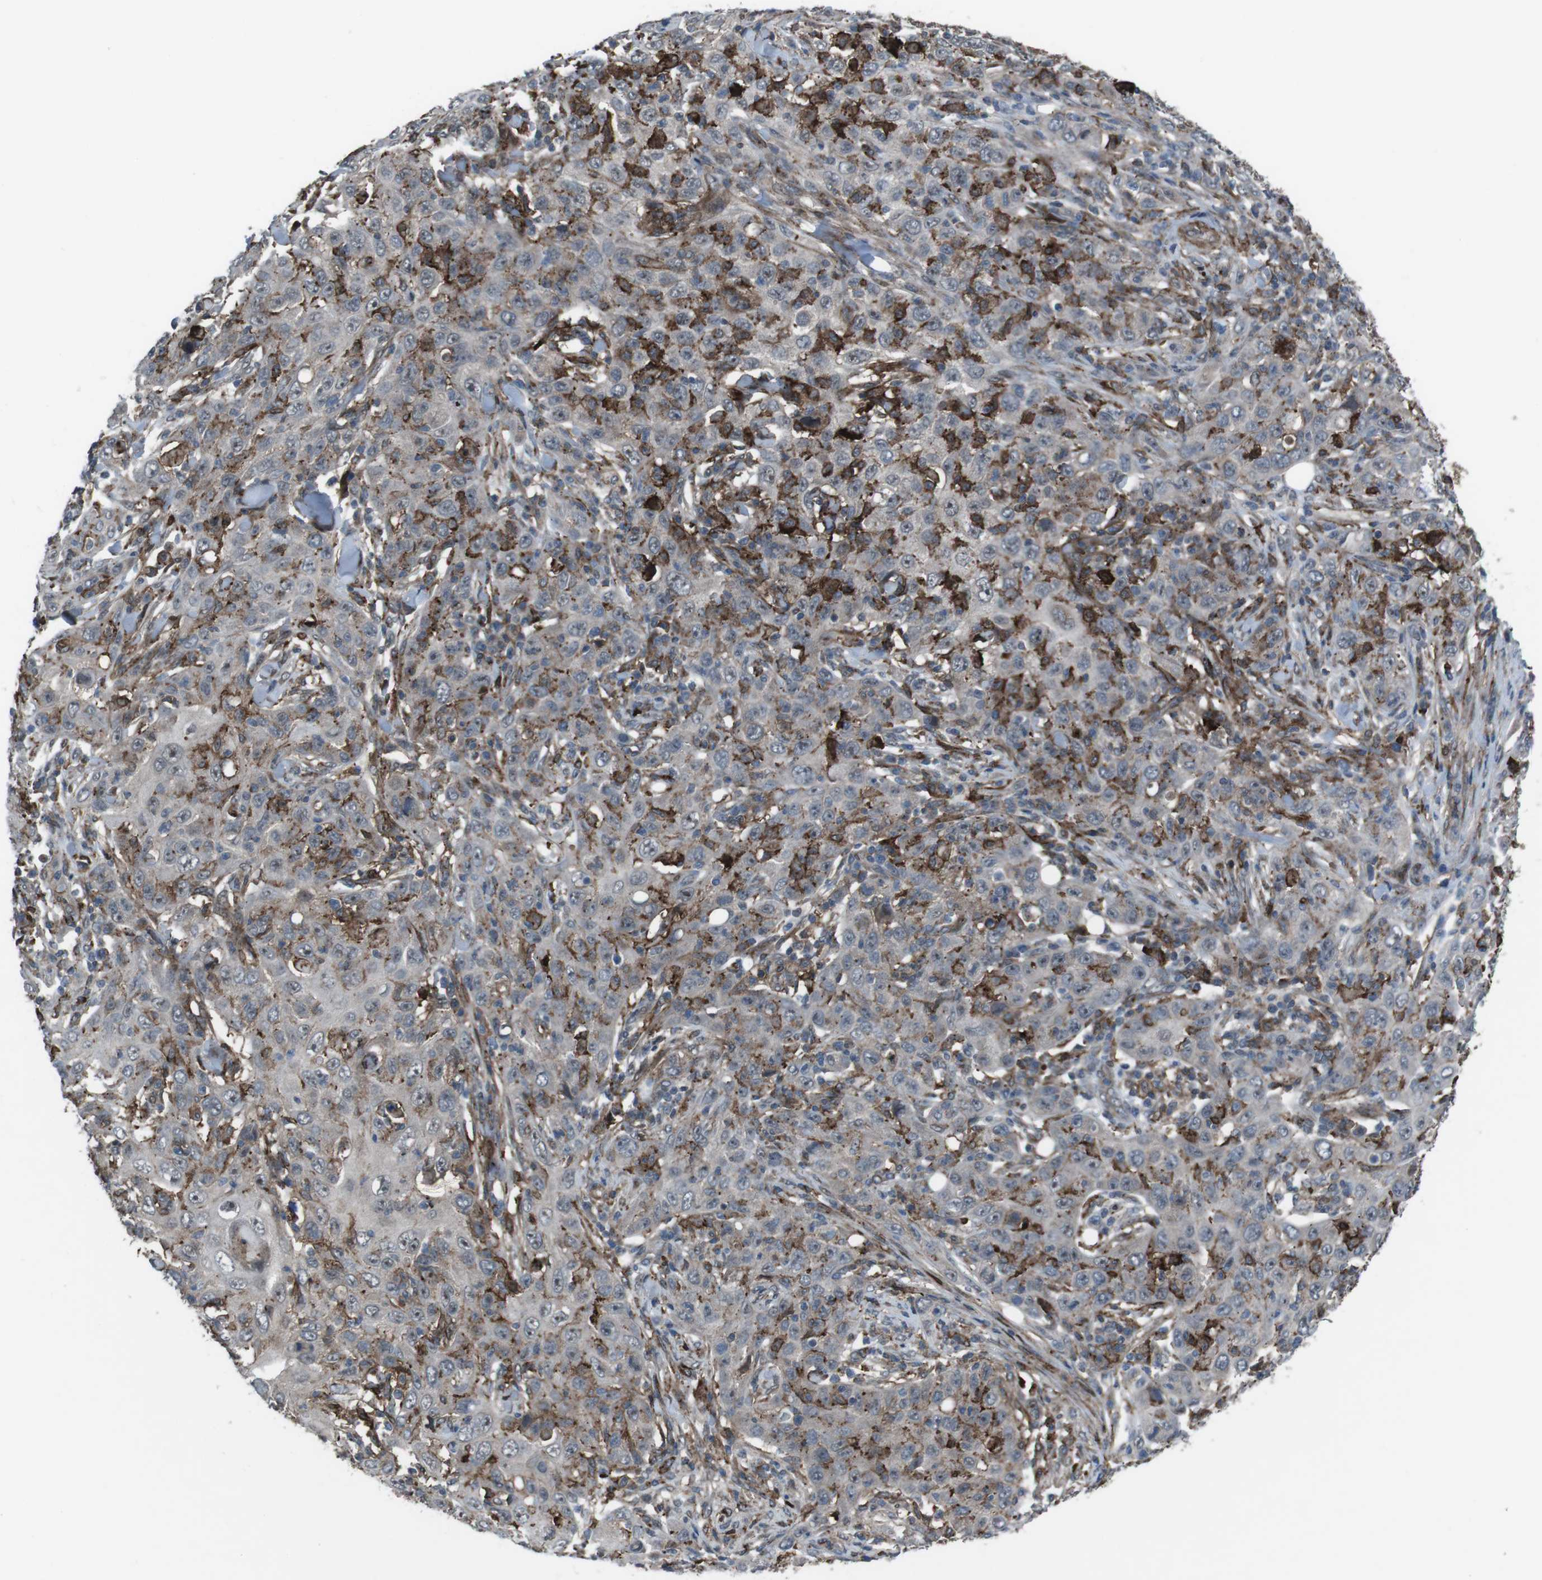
{"staining": {"intensity": "moderate", "quantity": ">75%", "location": "cytoplasmic/membranous"}, "tissue": "skin cancer", "cell_type": "Tumor cells", "image_type": "cancer", "snomed": [{"axis": "morphology", "description": "Squamous cell carcinoma, NOS"}, {"axis": "topography", "description": "Skin"}], "caption": "Immunohistochemistry (IHC) of skin cancer (squamous cell carcinoma) exhibits medium levels of moderate cytoplasmic/membranous staining in about >75% of tumor cells.", "gene": "GDF10", "patient": {"sex": "female", "age": 88}}